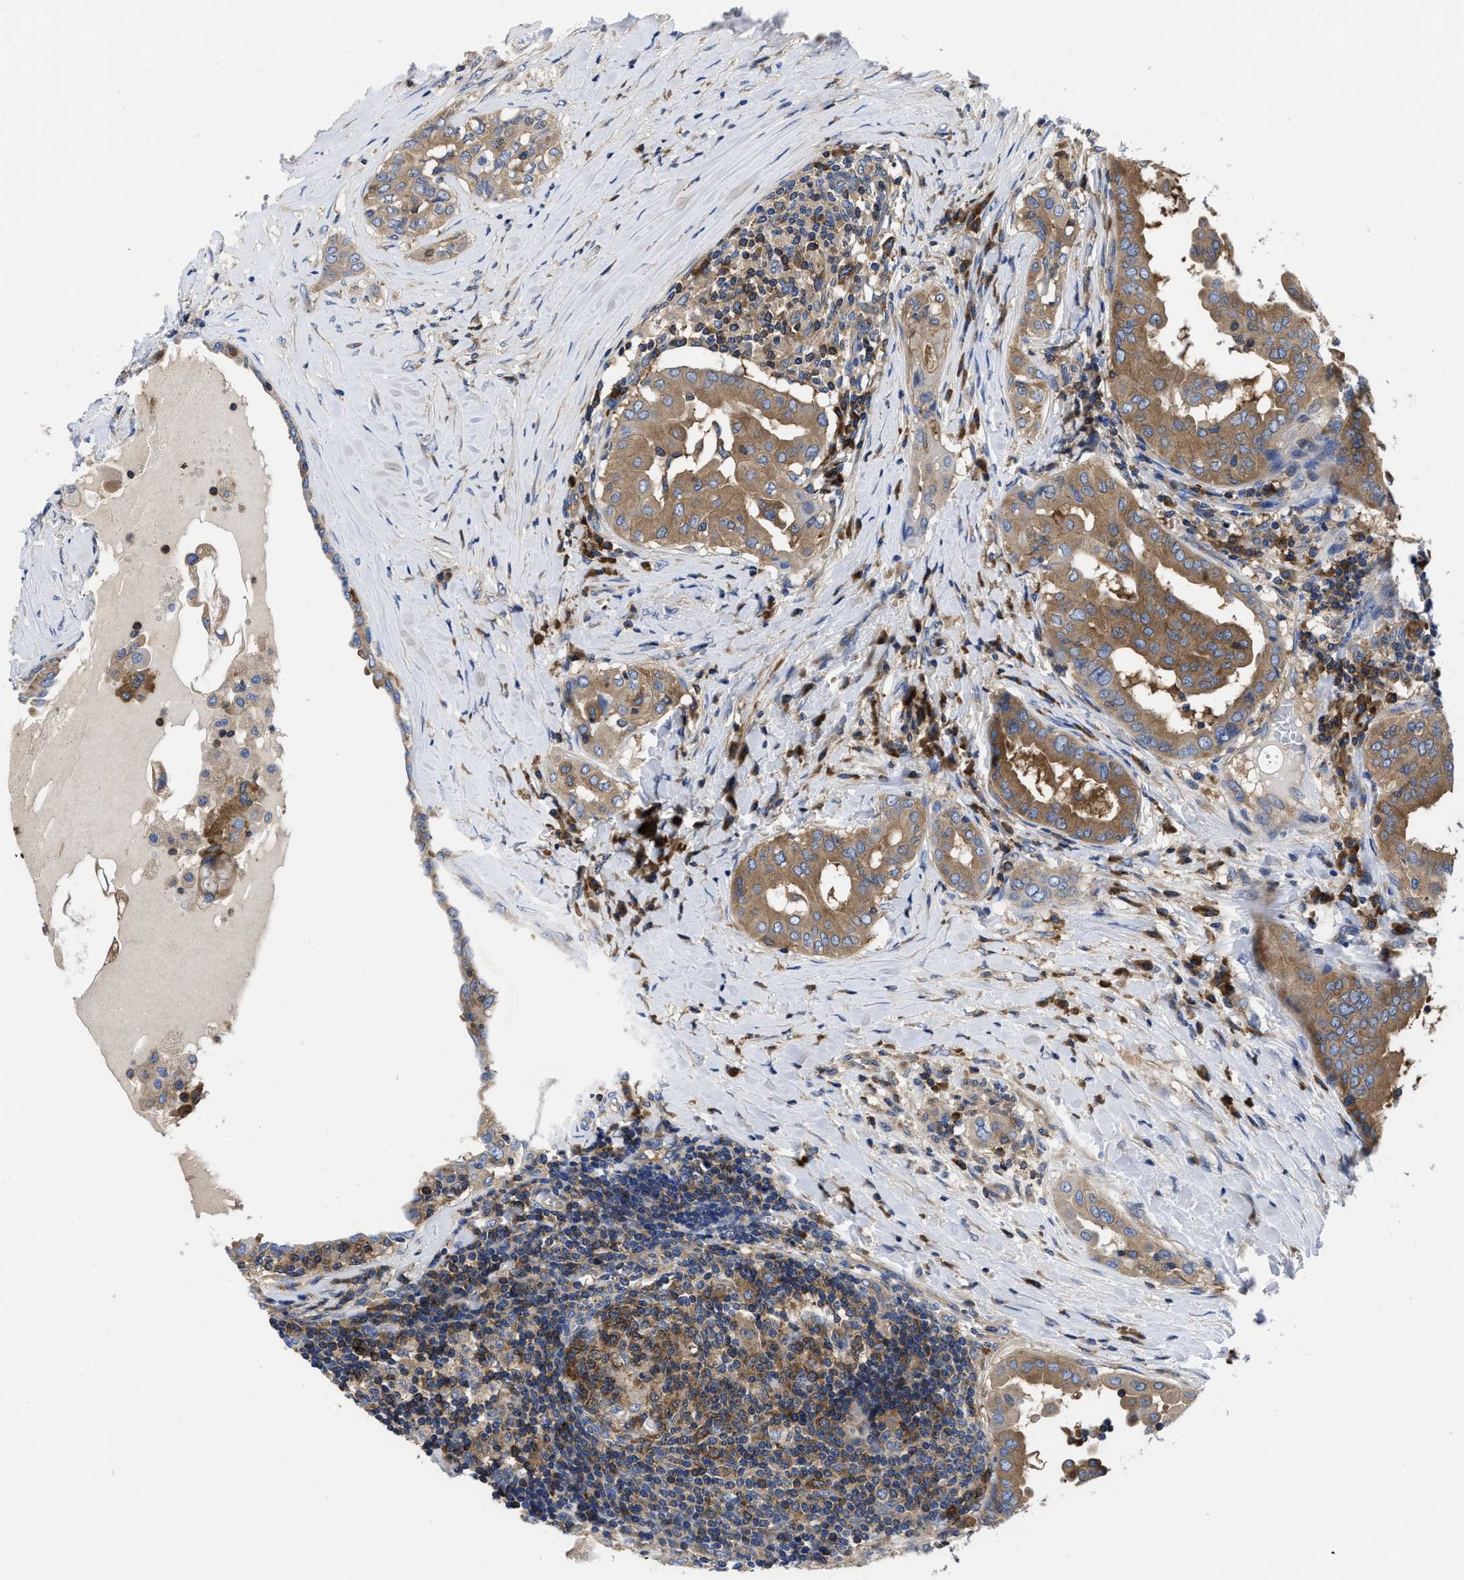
{"staining": {"intensity": "moderate", "quantity": ">75%", "location": "cytoplasmic/membranous"}, "tissue": "thyroid cancer", "cell_type": "Tumor cells", "image_type": "cancer", "snomed": [{"axis": "morphology", "description": "Papillary adenocarcinoma, NOS"}, {"axis": "topography", "description": "Thyroid gland"}], "caption": "Protein expression by immunohistochemistry (IHC) displays moderate cytoplasmic/membranous expression in about >75% of tumor cells in thyroid cancer.", "gene": "YARS1", "patient": {"sex": "male", "age": 33}}